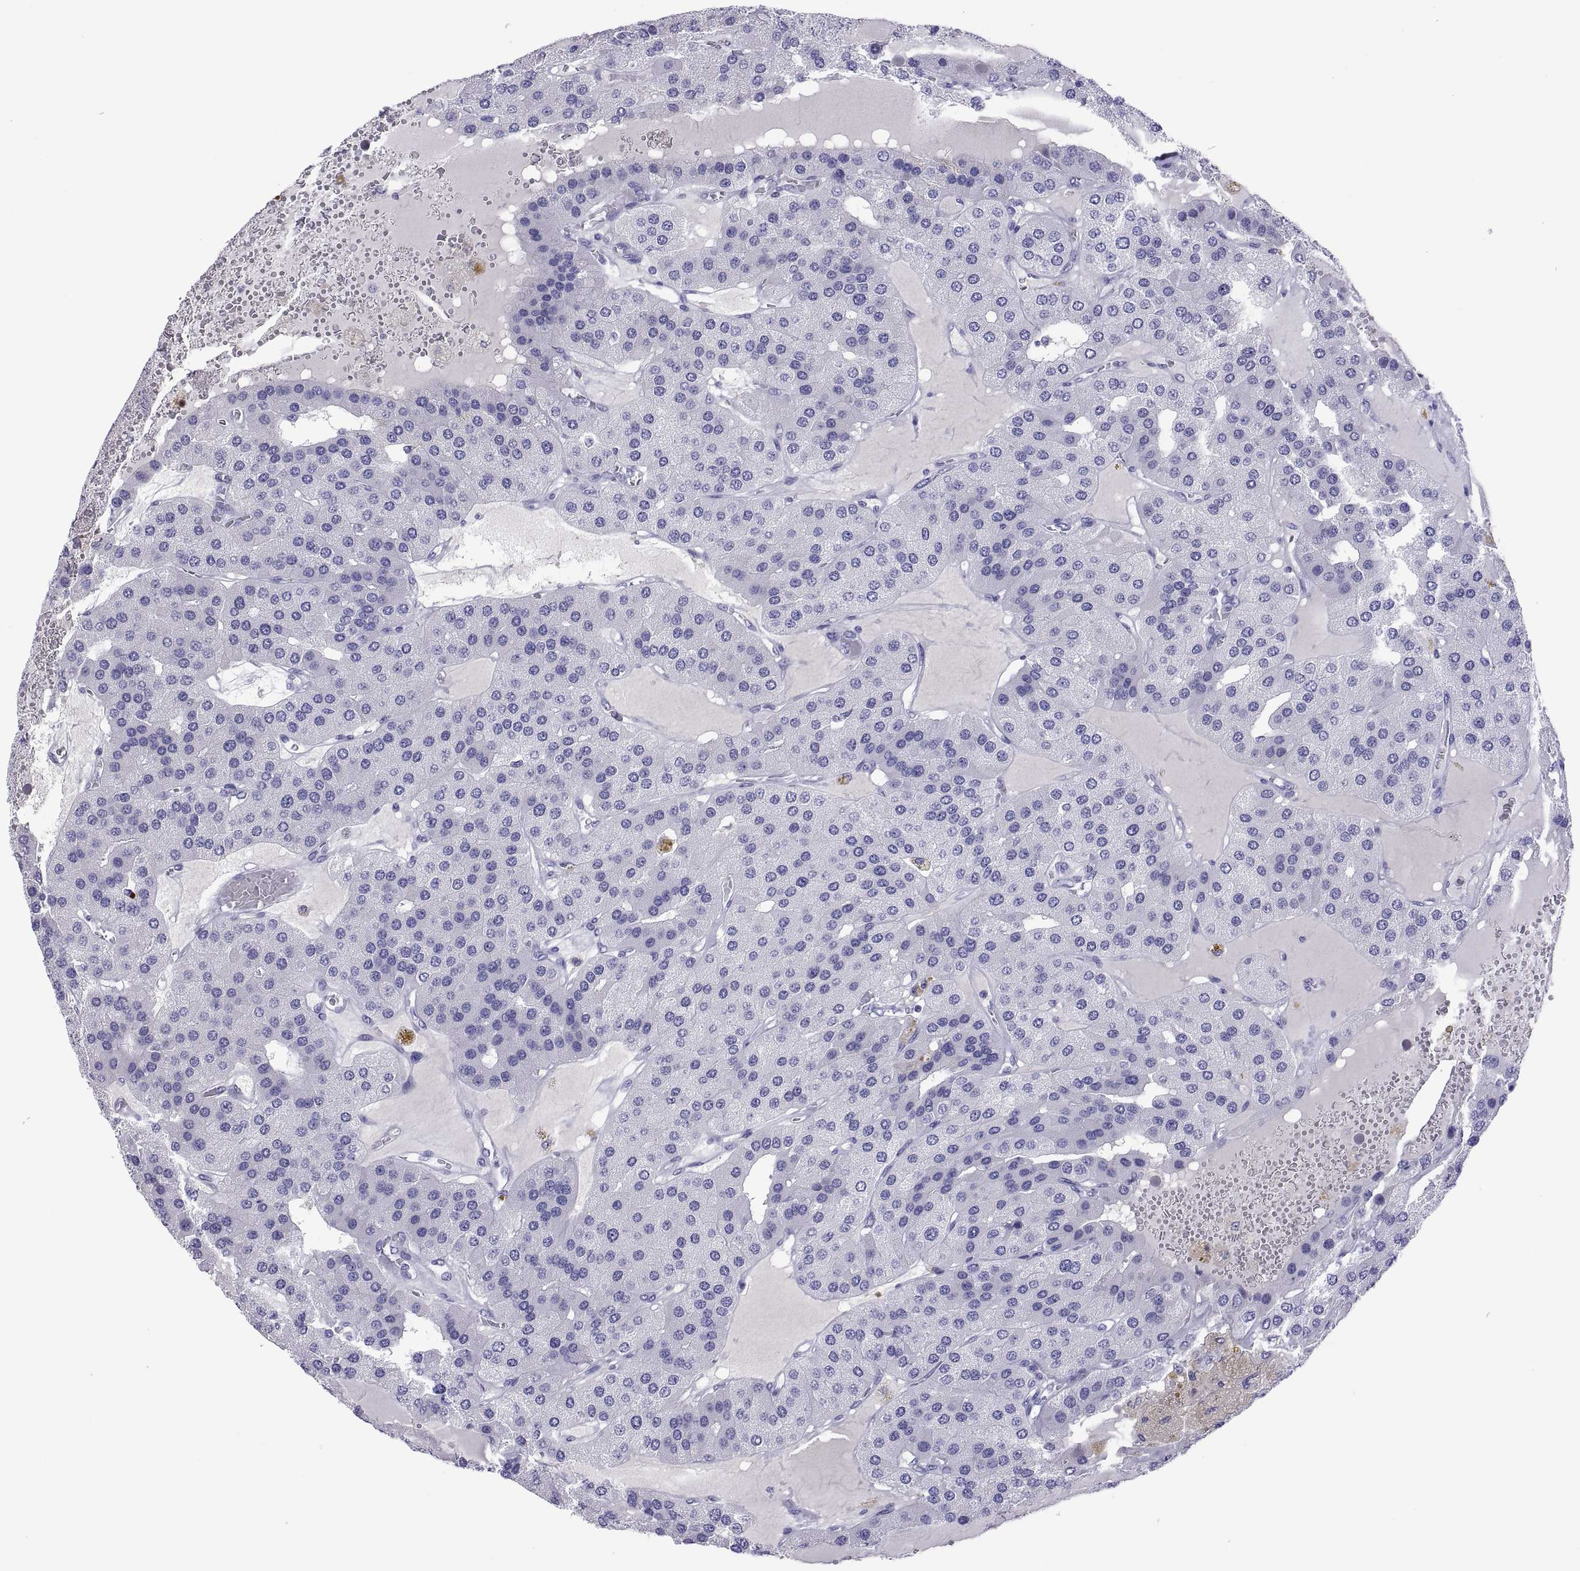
{"staining": {"intensity": "negative", "quantity": "none", "location": "none"}, "tissue": "parathyroid gland", "cell_type": "Glandular cells", "image_type": "normal", "snomed": [{"axis": "morphology", "description": "Normal tissue, NOS"}, {"axis": "morphology", "description": "Adenoma, NOS"}, {"axis": "topography", "description": "Parathyroid gland"}], "caption": "This histopathology image is of normal parathyroid gland stained with IHC to label a protein in brown with the nuclei are counter-stained blue. There is no expression in glandular cells.", "gene": "CHCT1", "patient": {"sex": "female", "age": 86}}